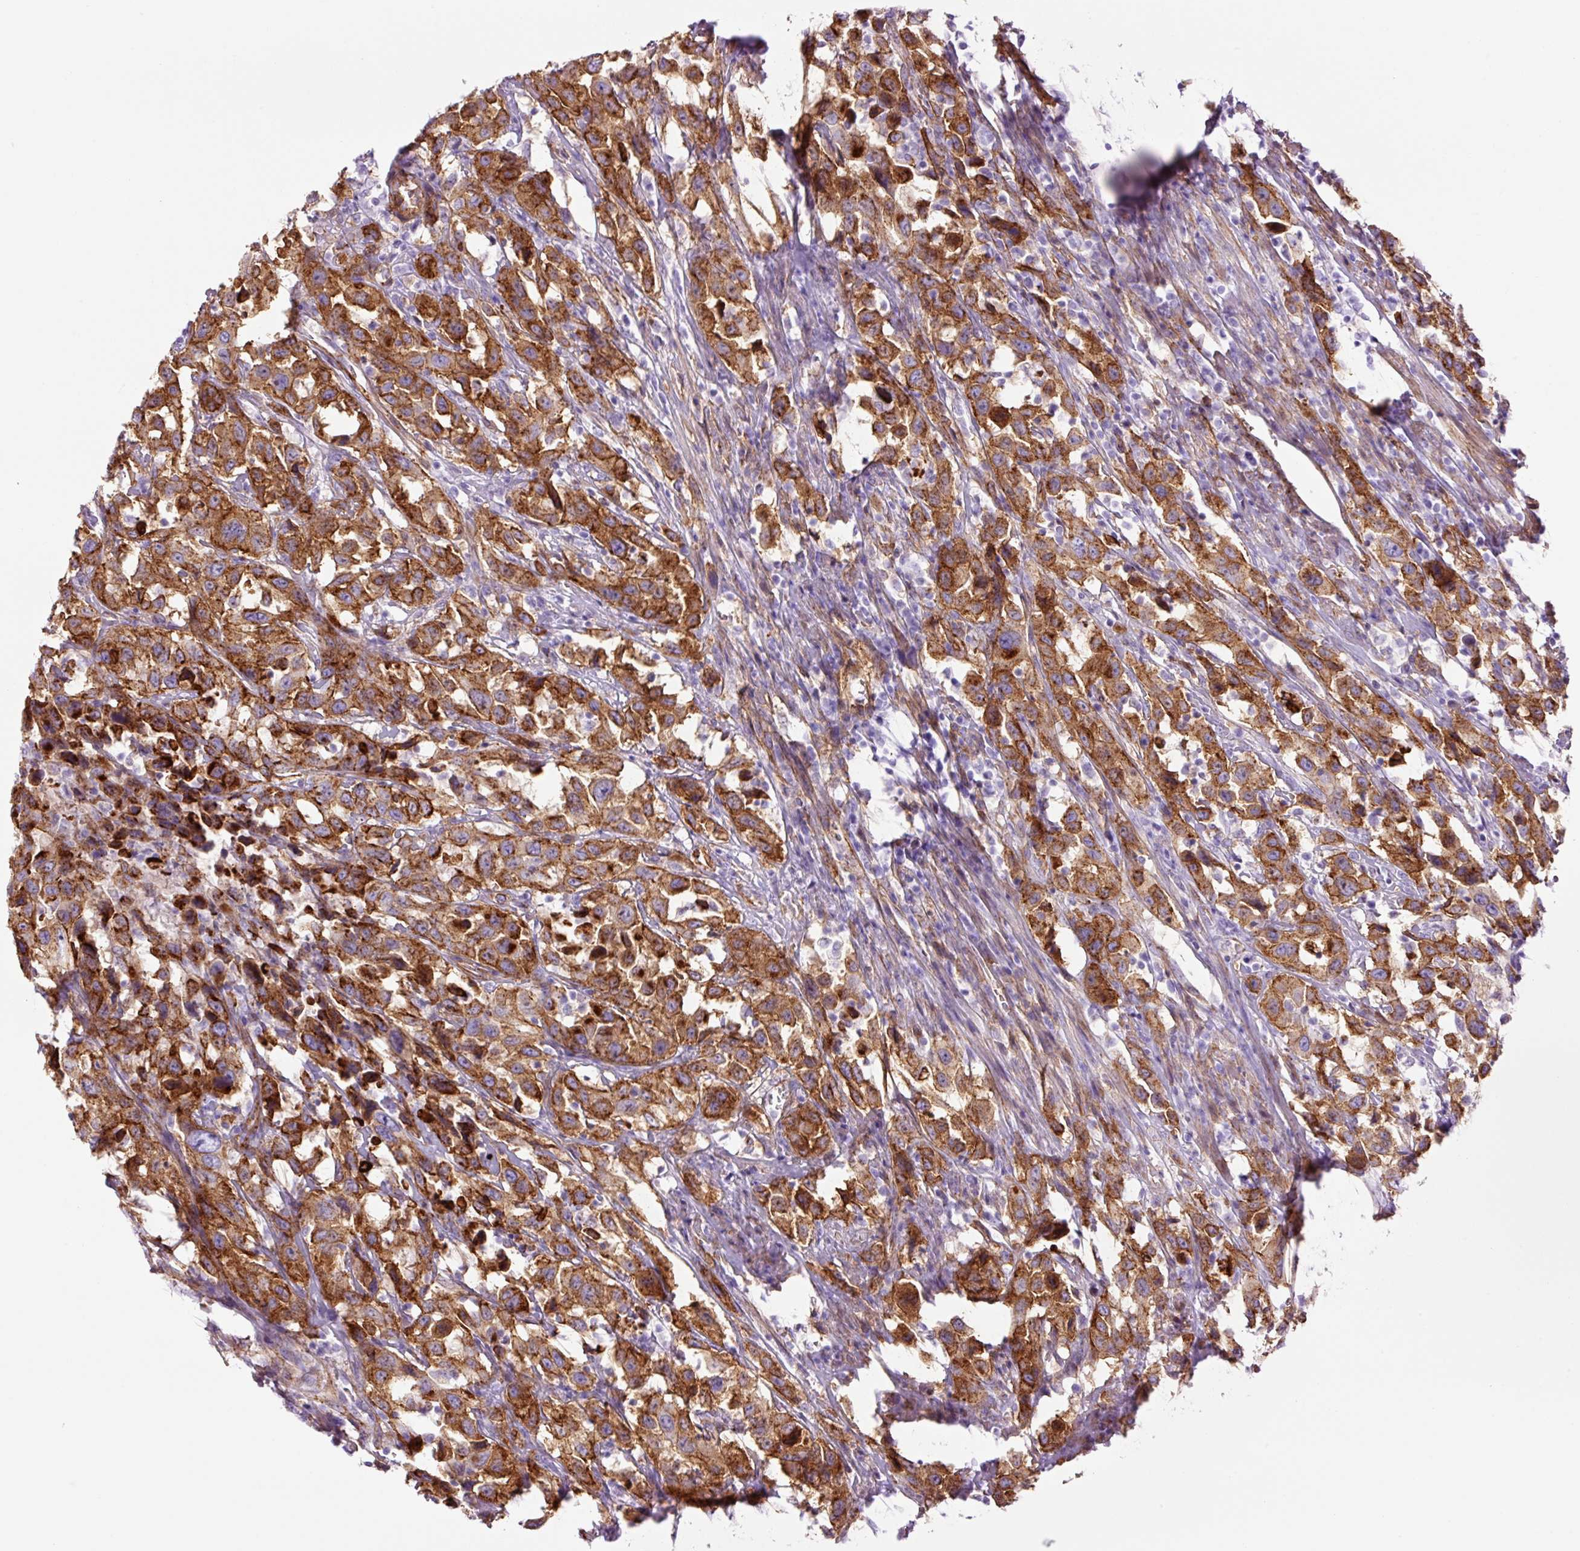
{"staining": {"intensity": "strong", "quantity": ">75%", "location": "cytoplasmic/membranous"}, "tissue": "urothelial cancer", "cell_type": "Tumor cells", "image_type": "cancer", "snomed": [{"axis": "morphology", "description": "Urothelial carcinoma, High grade"}, {"axis": "topography", "description": "Urinary bladder"}], "caption": "Urothelial carcinoma (high-grade) stained with a protein marker displays strong staining in tumor cells.", "gene": "CAV1", "patient": {"sex": "male", "age": 61}}